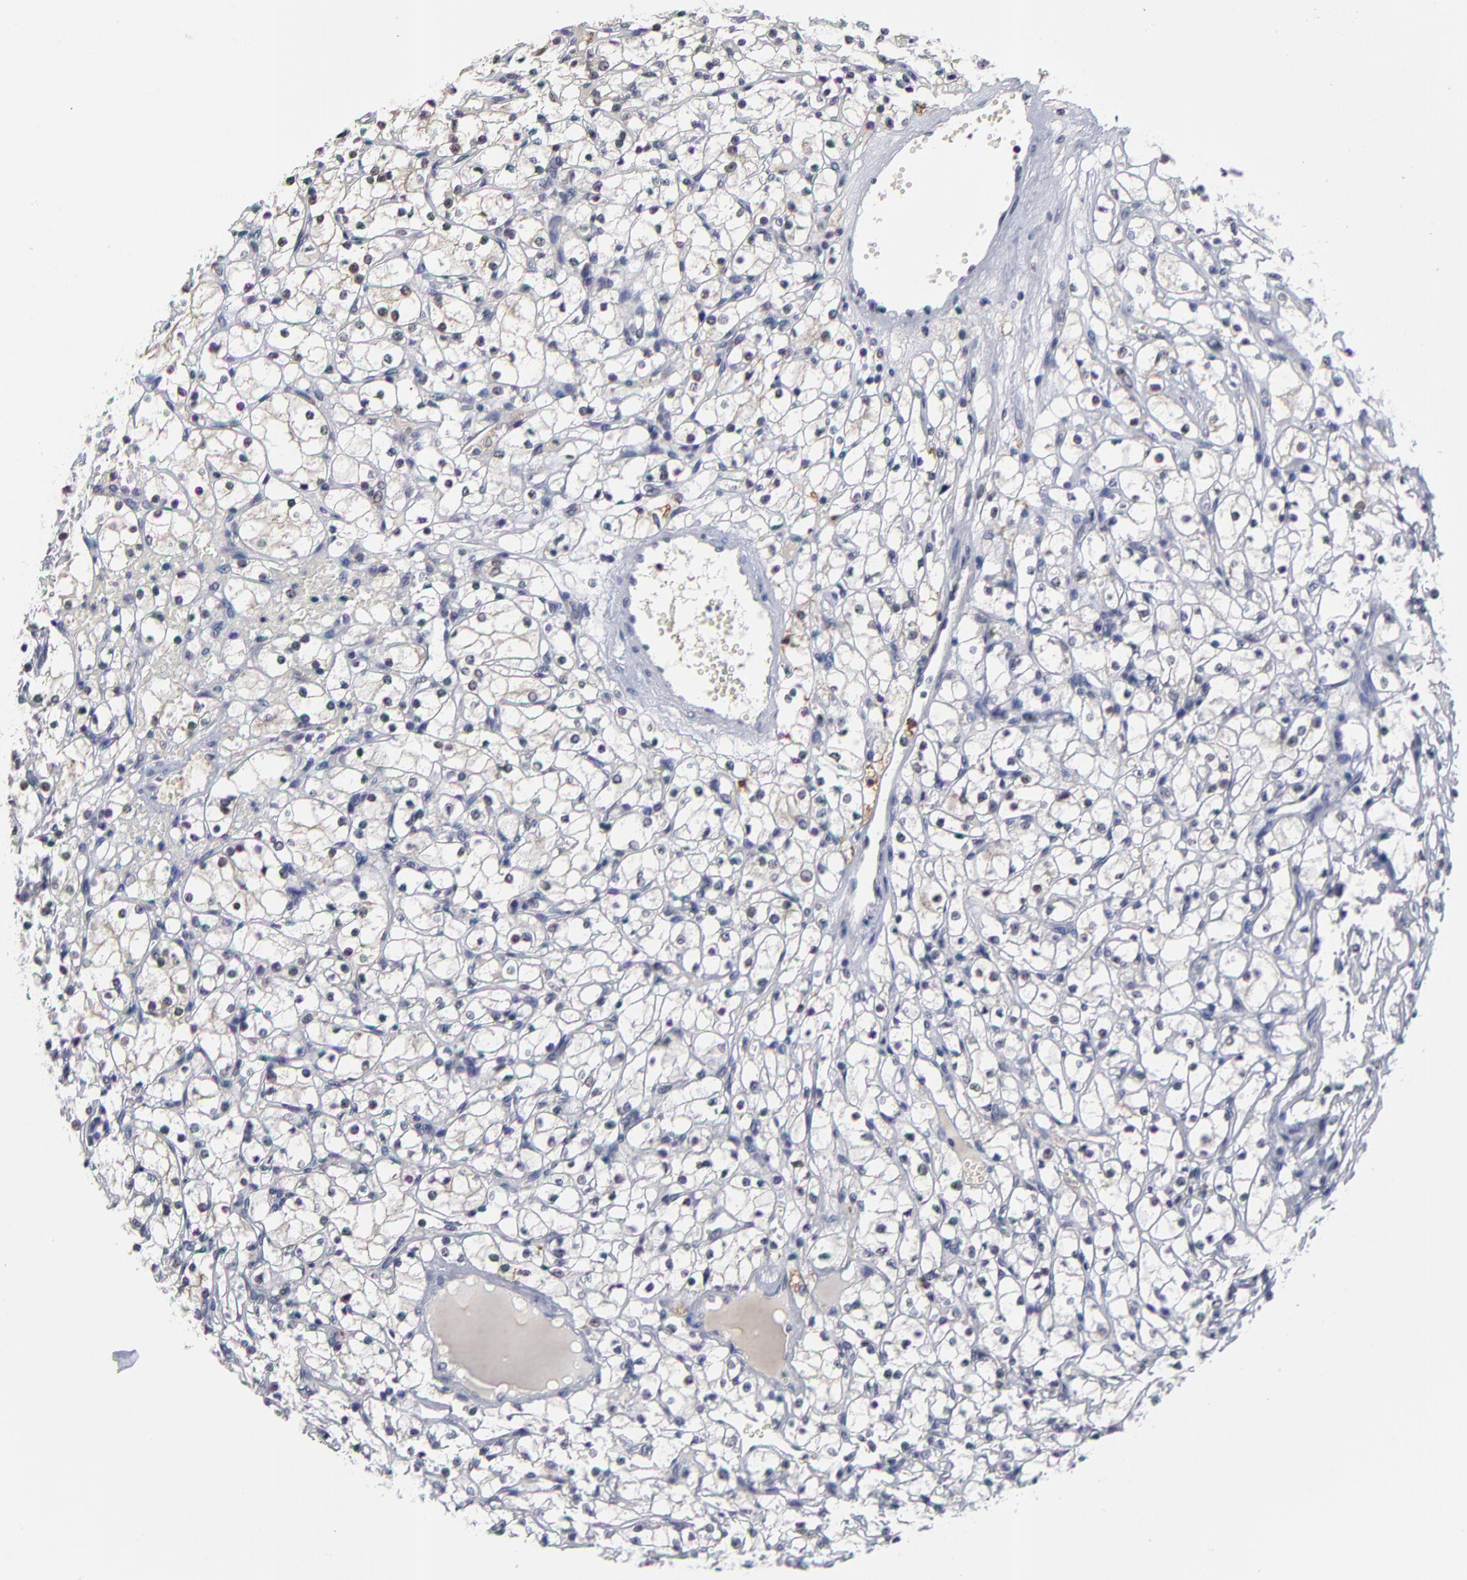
{"staining": {"intensity": "negative", "quantity": "none", "location": "none"}, "tissue": "renal cancer", "cell_type": "Tumor cells", "image_type": "cancer", "snomed": [{"axis": "morphology", "description": "Adenocarcinoma, NOS"}, {"axis": "topography", "description": "Kidney"}], "caption": "Human renal adenocarcinoma stained for a protein using immunohistochemistry (IHC) displays no staining in tumor cells.", "gene": "WSB1", "patient": {"sex": "male", "age": 61}}